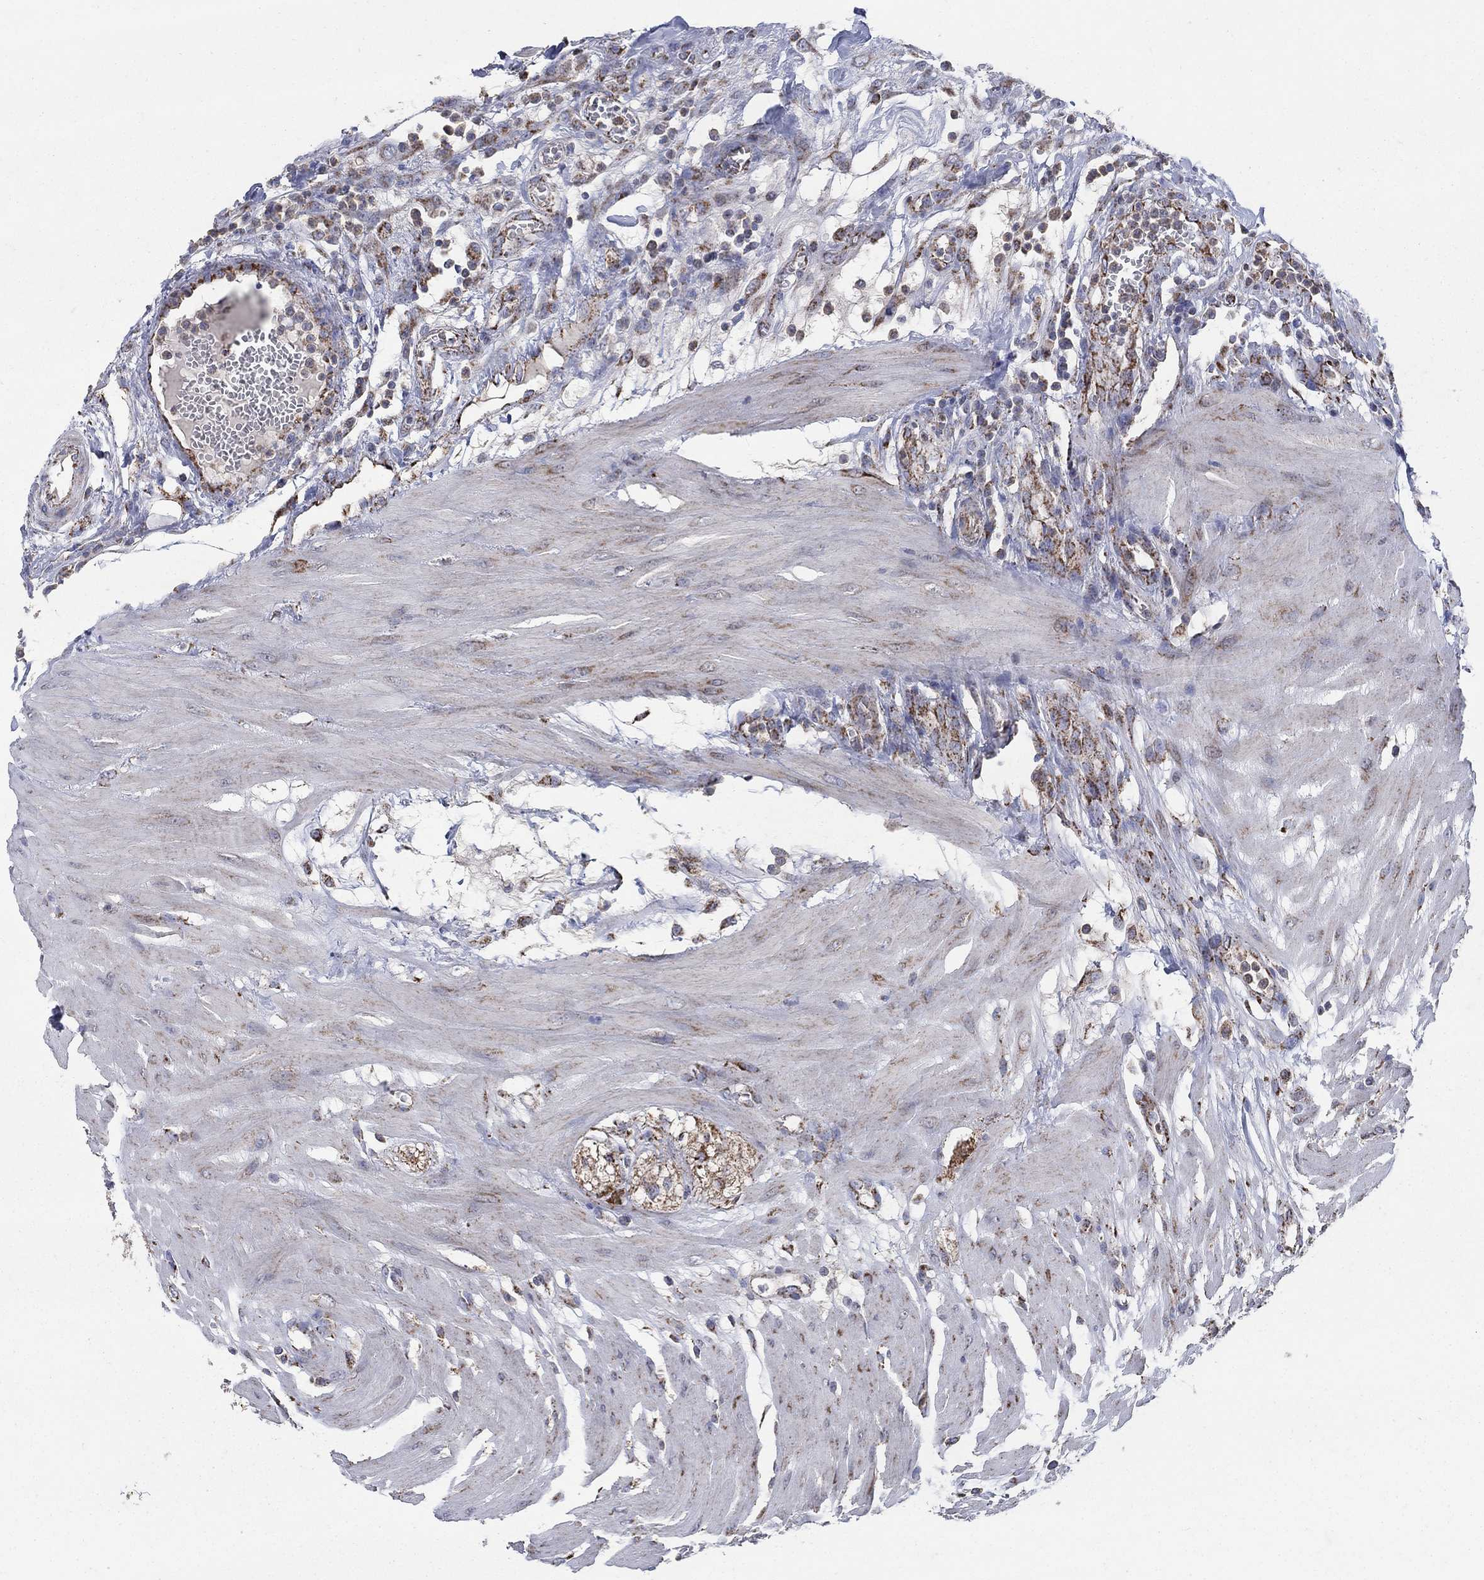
{"staining": {"intensity": "moderate", "quantity": ">75%", "location": "cytoplasmic/membranous"}, "tissue": "colon", "cell_type": "Endothelial cells", "image_type": "normal", "snomed": [{"axis": "morphology", "description": "Normal tissue, NOS"}, {"axis": "morphology", "description": "Adenocarcinoma, NOS"}, {"axis": "topography", "description": "Colon"}], "caption": "Endothelial cells reveal medium levels of moderate cytoplasmic/membranous expression in approximately >75% of cells in normal colon. The protein is shown in brown color, while the nuclei are stained blue.", "gene": "PNPLA2", "patient": {"sex": "male", "age": 65}}